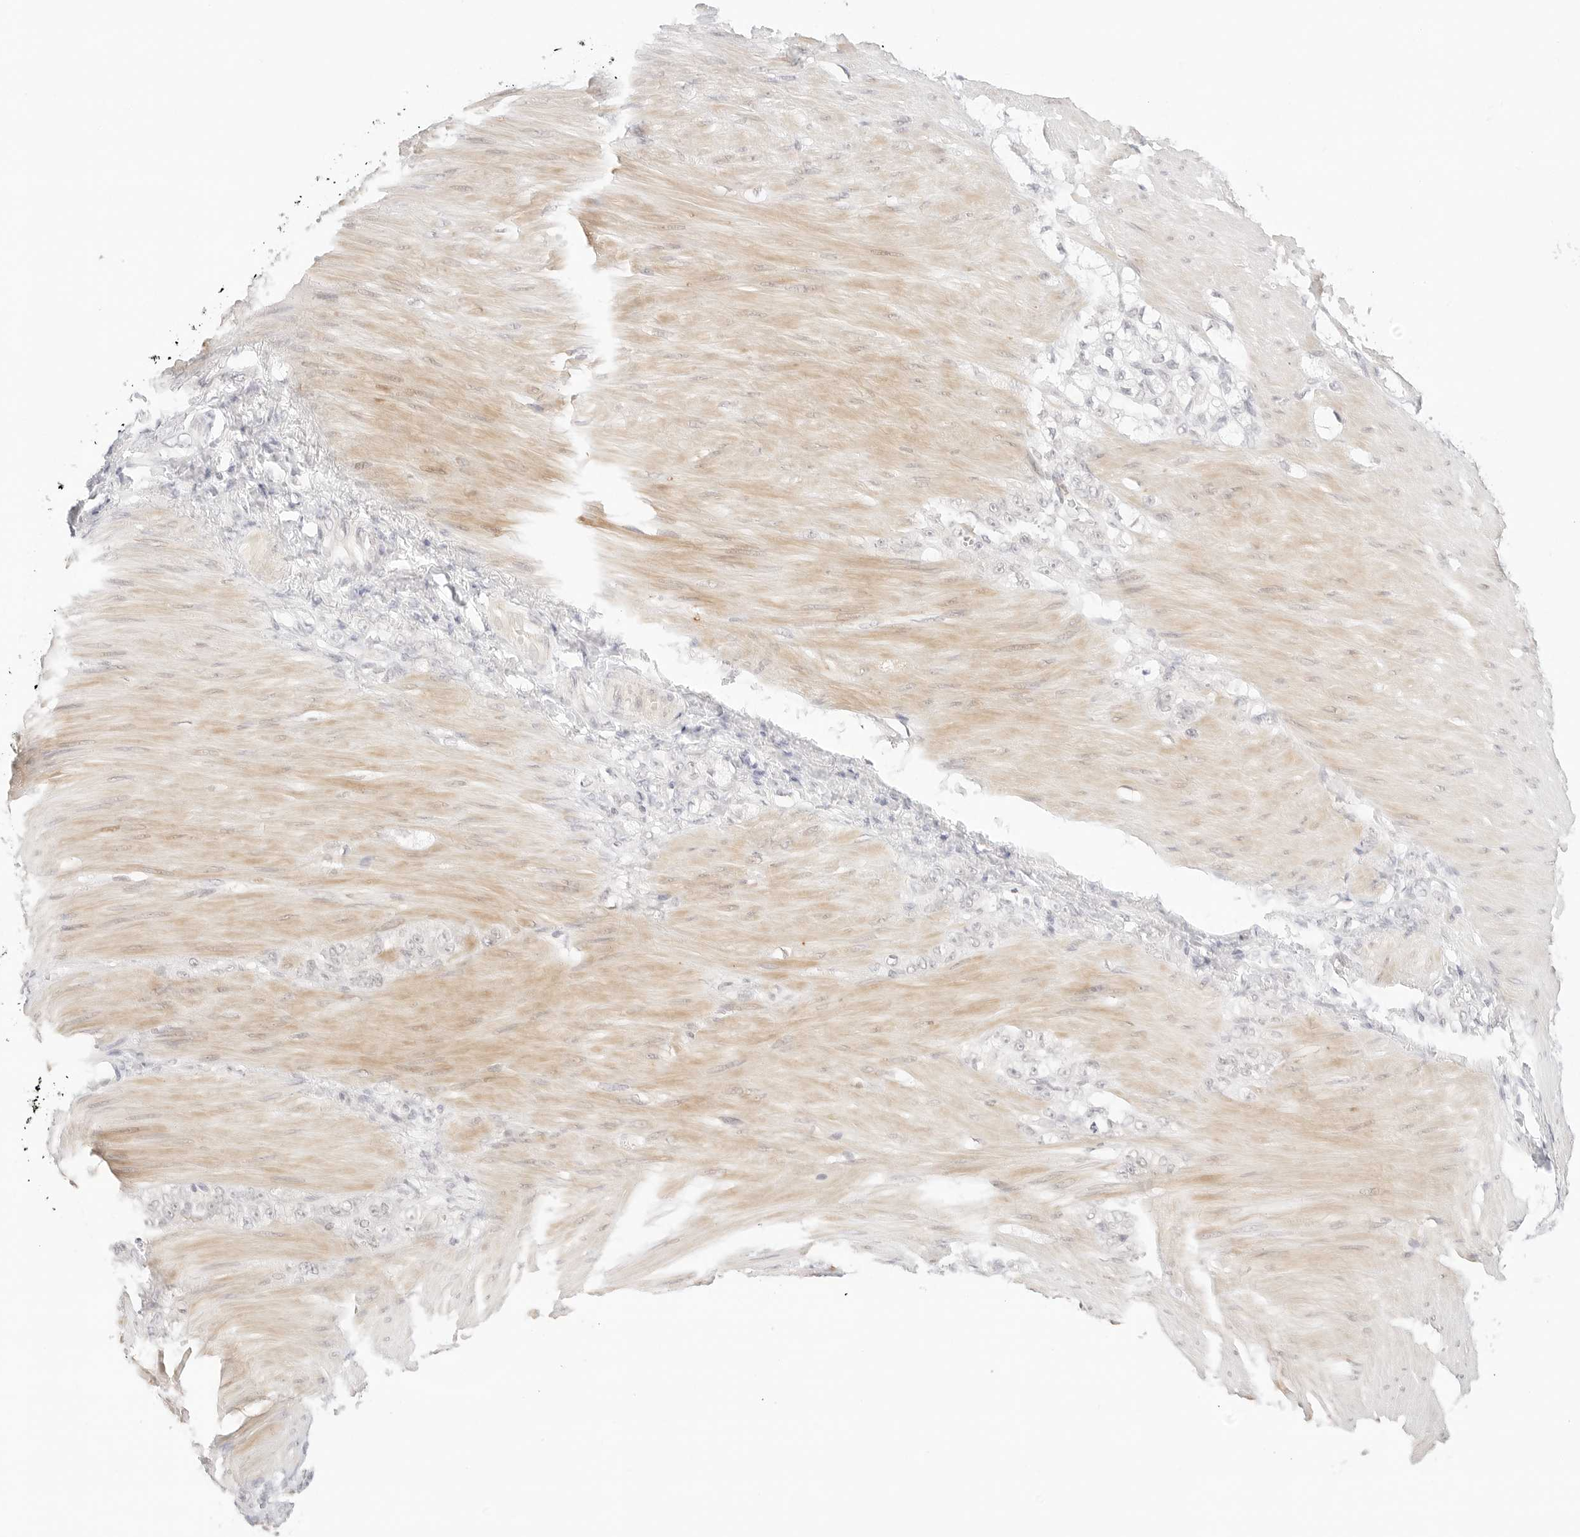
{"staining": {"intensity": "negative", "quantity": "none", "location": "none"}, "tissue": "stomach cancer", "cell_type": "Tumor cells", "image_type": "cancer", "snomed": [{"axis": "morphology", "description": "Normal tissue, NOS"}, {"axis": "morphology", "description": "Adenocarcinoma, NOS"}, {"axis": "topography", "description": "Stomach"}], "caption": "Tumor cells are negative for protein expression in human stomach cancer (adenocarcinoma).", "gene": "GNAS", "patient": {"sex": "male", "age": 82}}